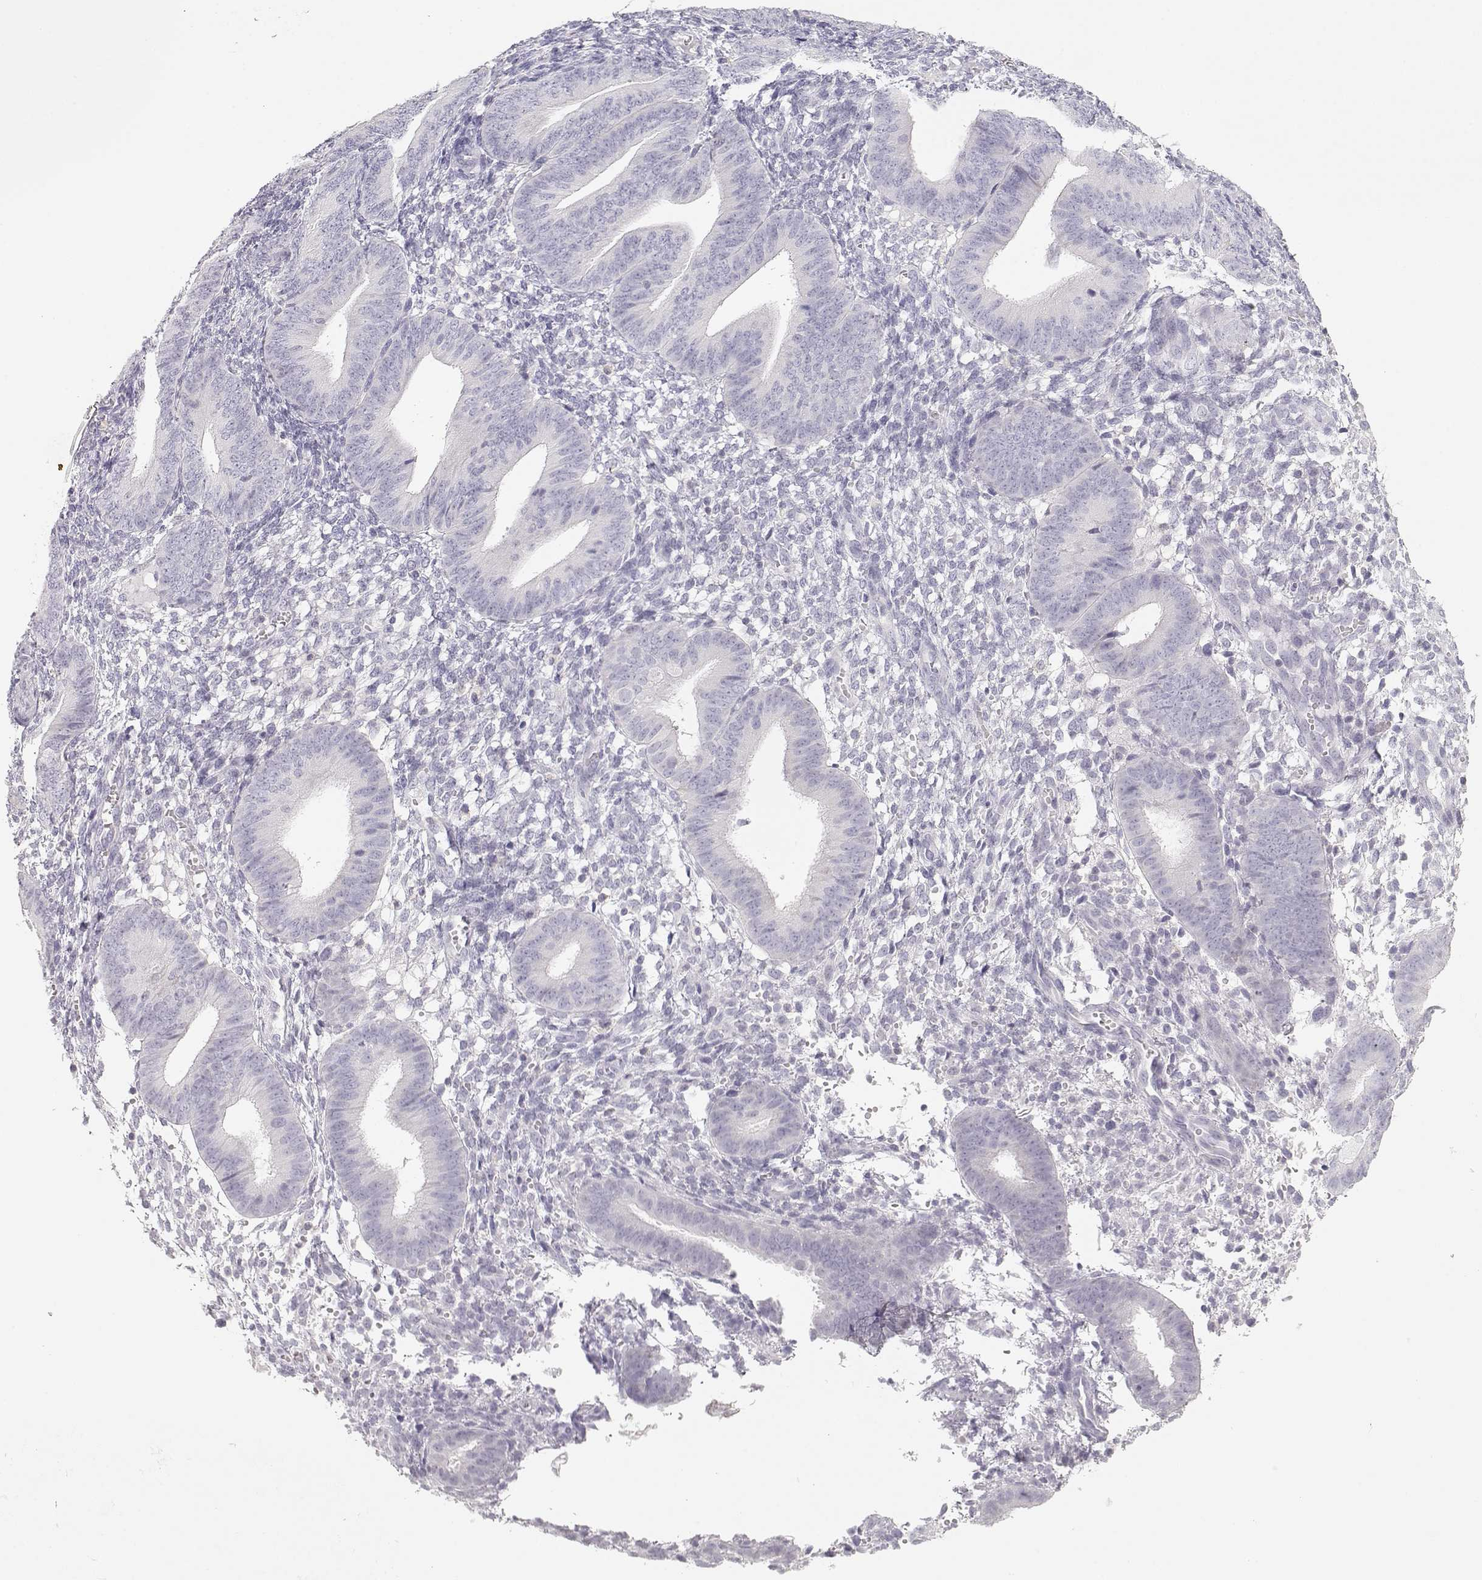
{"staining": {"intensity": "negative", "quantity": "none", "location": "none"}, "tissue": "endometrium", "cell_type": "Cells in endometrial stroma", "image_type": "normal", "snomed": [{"axis": "morphology", "description": "Normal tissue, NOS"}, {"axis": "topography", "description": "Endometrium"}], "caption": "Micrograph shows no protein staining in cells in endometrial stroma of normal endometrium.", "gene": "FAM166A", "patient": {"sex": "female", "age": 39}}